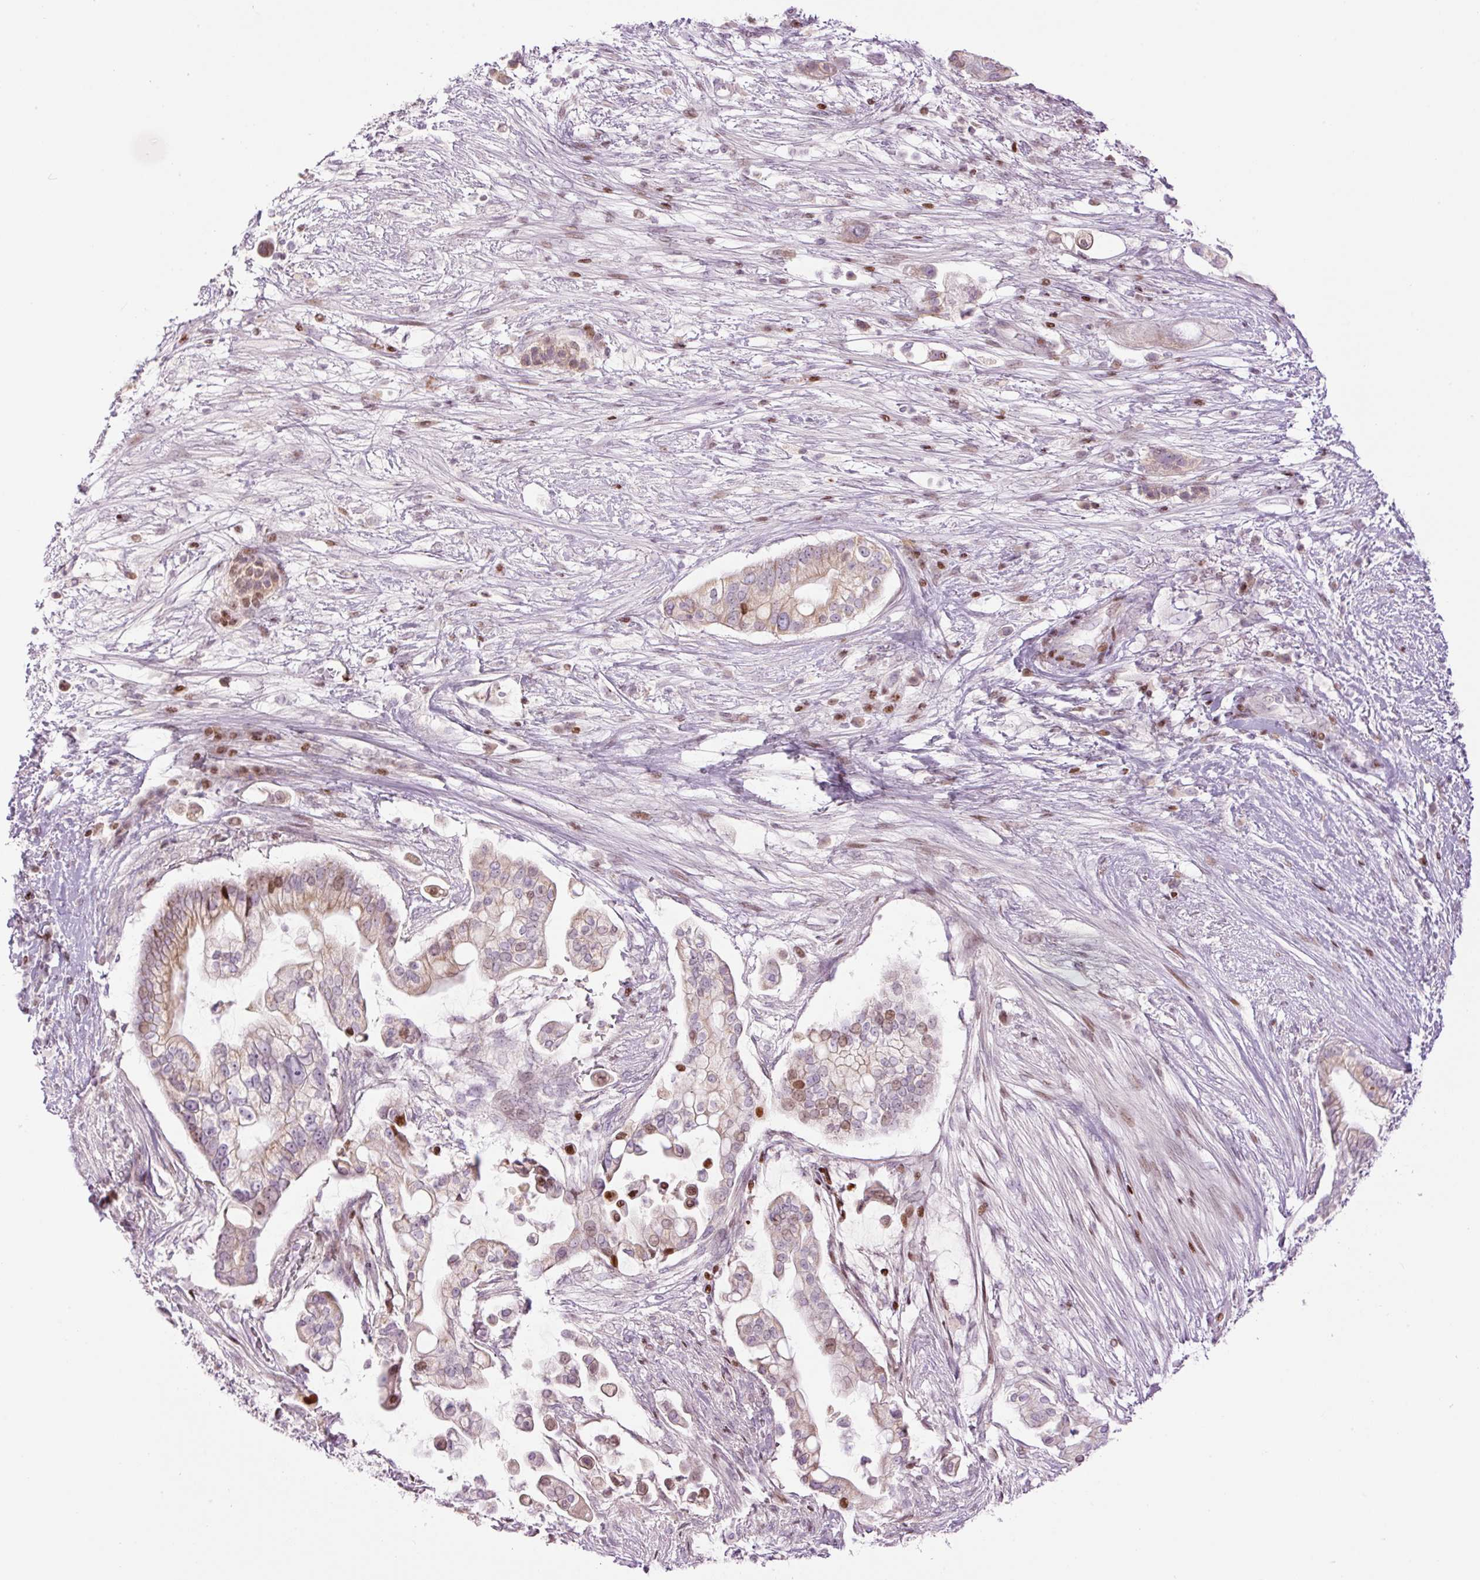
{"staining": {"intensity": "moderate", "quantity": "25%-75%", "location": "cytoplasmic/membranous,nuclear"}, "tissue": "pancreatic cancer", "cell_type": "Tumor cells", "image_type": "cancer", "snomed": [{"axis": "morphology", "description": "Adenocarcinoma, NOS"}, {"axis": "topography", "description": "Pancreas"}], "caption": "An immunohistochemistry histopathology image of neoplastic tissue is shown. Protein staining in brown shows moderate cytoplasmic/membranous and nuclear positivity in pancreatic cancer (adenocarcinoma) within tumor cells.", "gene": "TMEM177", "patient": {"sex": "female", "age": 69}}